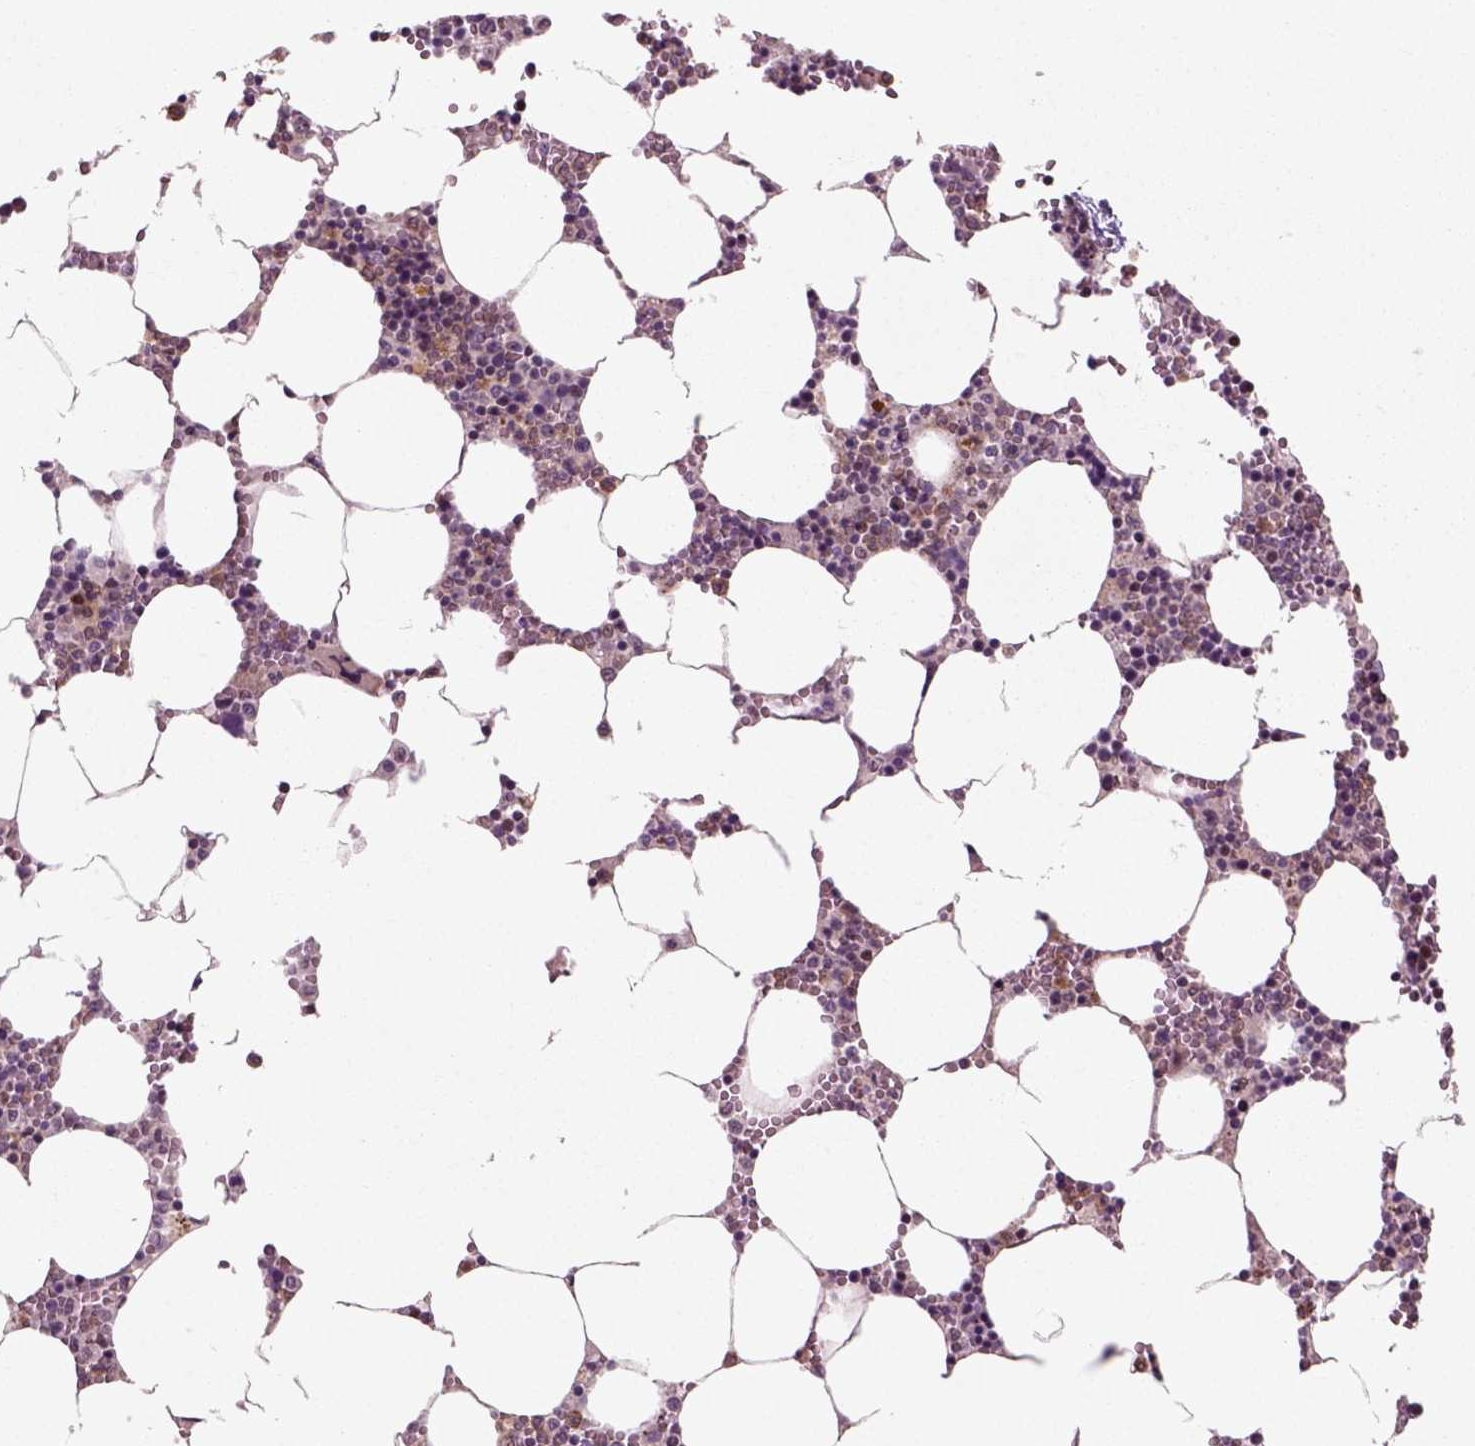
{"staining": {"intensity": "strong", "quantity": "25%-75%", "location": "nuclear"}, "tissue": "bone marrow", "cell_type": "Hematopoietic cells", "image_type": "normal", "snomed": [{"axis": "morphology", "description": "Normal tissue, NOS"}, {"axis": "topography", "description": "Bone marrow"}], "caption": "An image showing strong nuclear expression in approximately 25%-75% of hematopoietic cells in normal bone marrow, as visualized by brown immunohistochemical staining.", "gene": "CDC14A", "patient": {"sex": "female", "age": 64}}